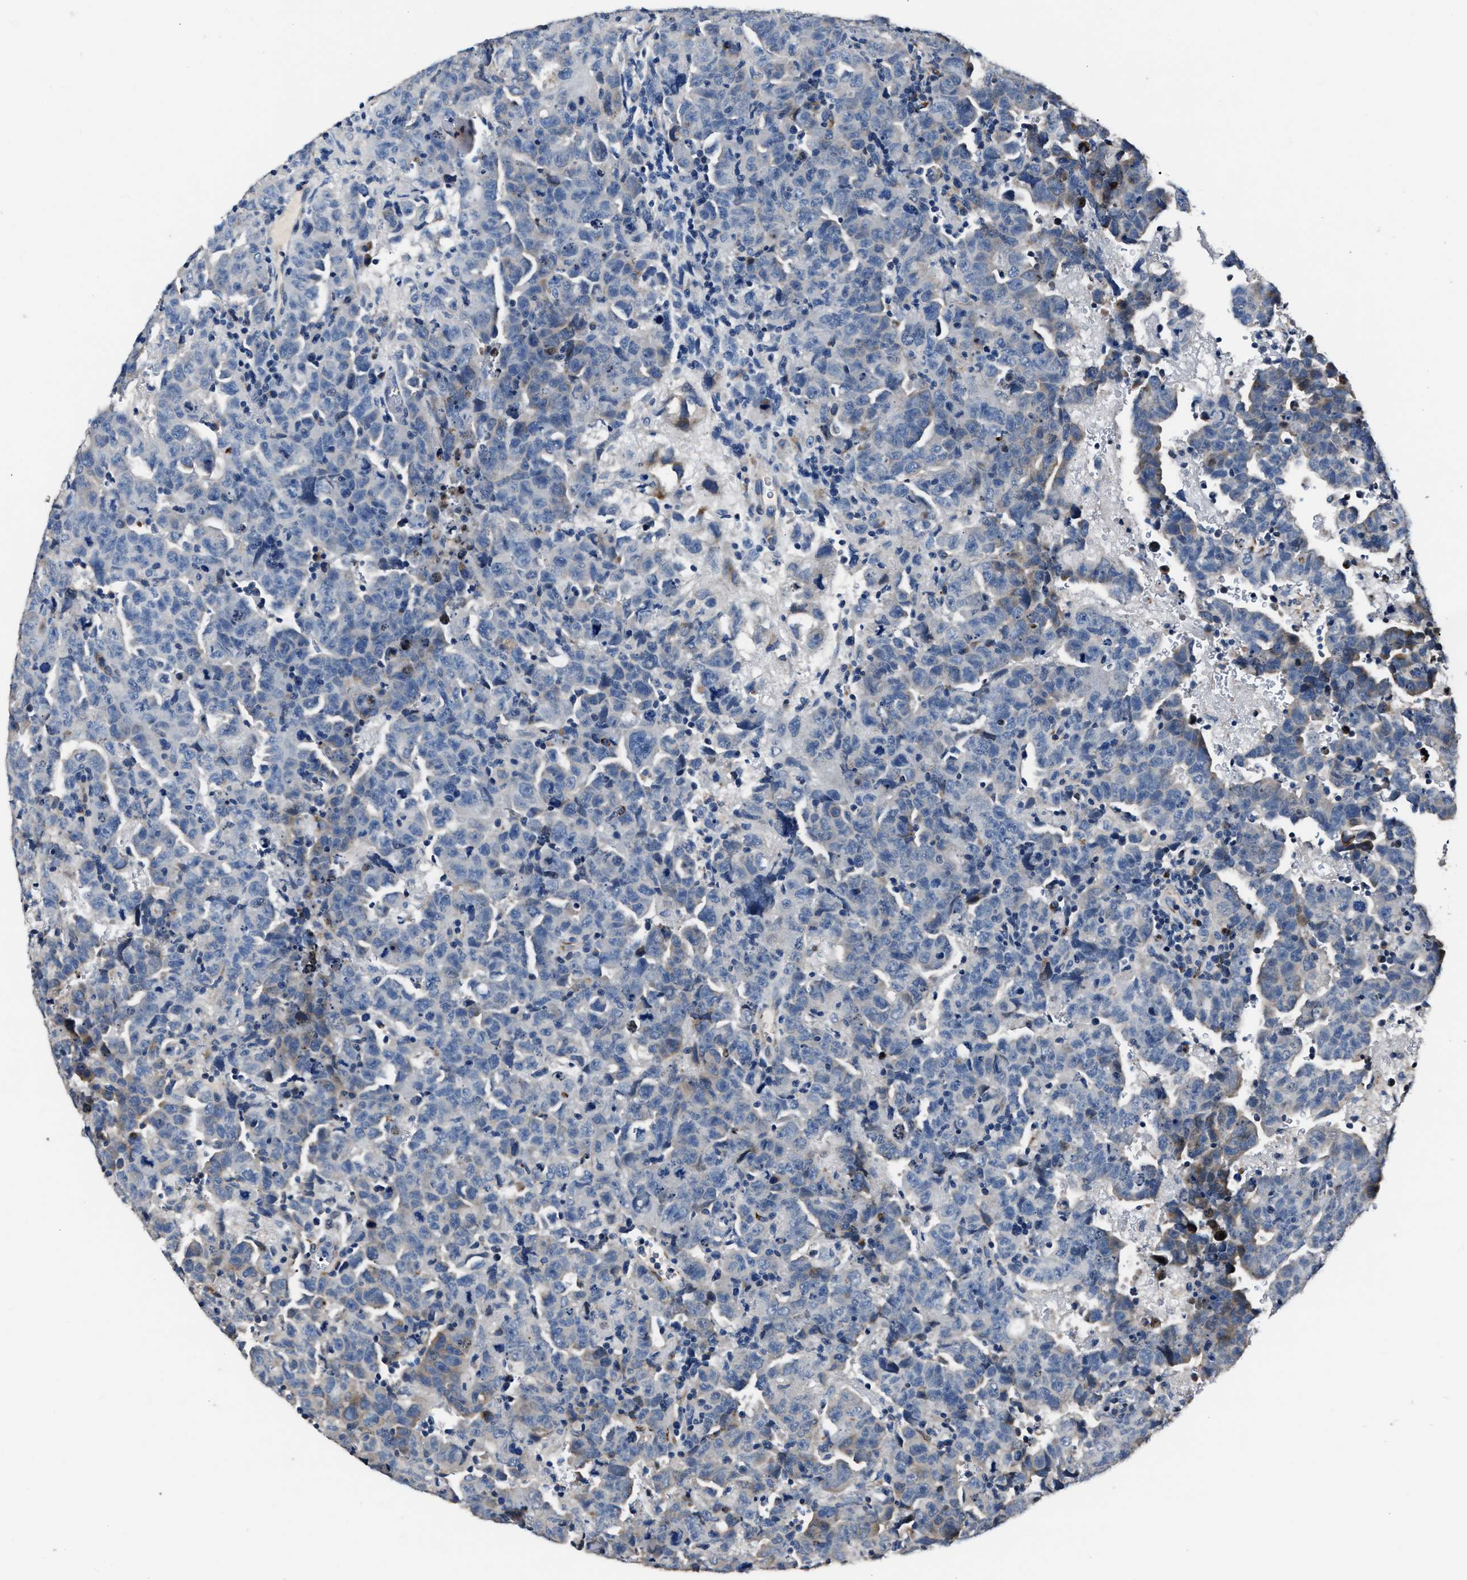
{"staining": {"intensity": "moderate", "quantity": "<25%", "location": "cytoplasmic/membranous"}, "tissue": "testis cancer", "cell_type": "Tumor cells", "image_type": "cancer", "snomed": [{"axis": "morphology", "description": "Carcinoma, Embryonal, NOS"}, {"axis": "topography", "description": "Testis"}], "caption": "Tumor cells show low levels of moderate cytoplasmic/membranous expression in about <25% of cells in human testis embryonal carcinoma. Using DAB (3,3'-diaminobenzidine) (brown) and hematoxylin (blue) stains, captured at high magnification using brightfield microscopy.", "gene": "DNAJC24", "patient": {"sex": "male", "age": 28}}